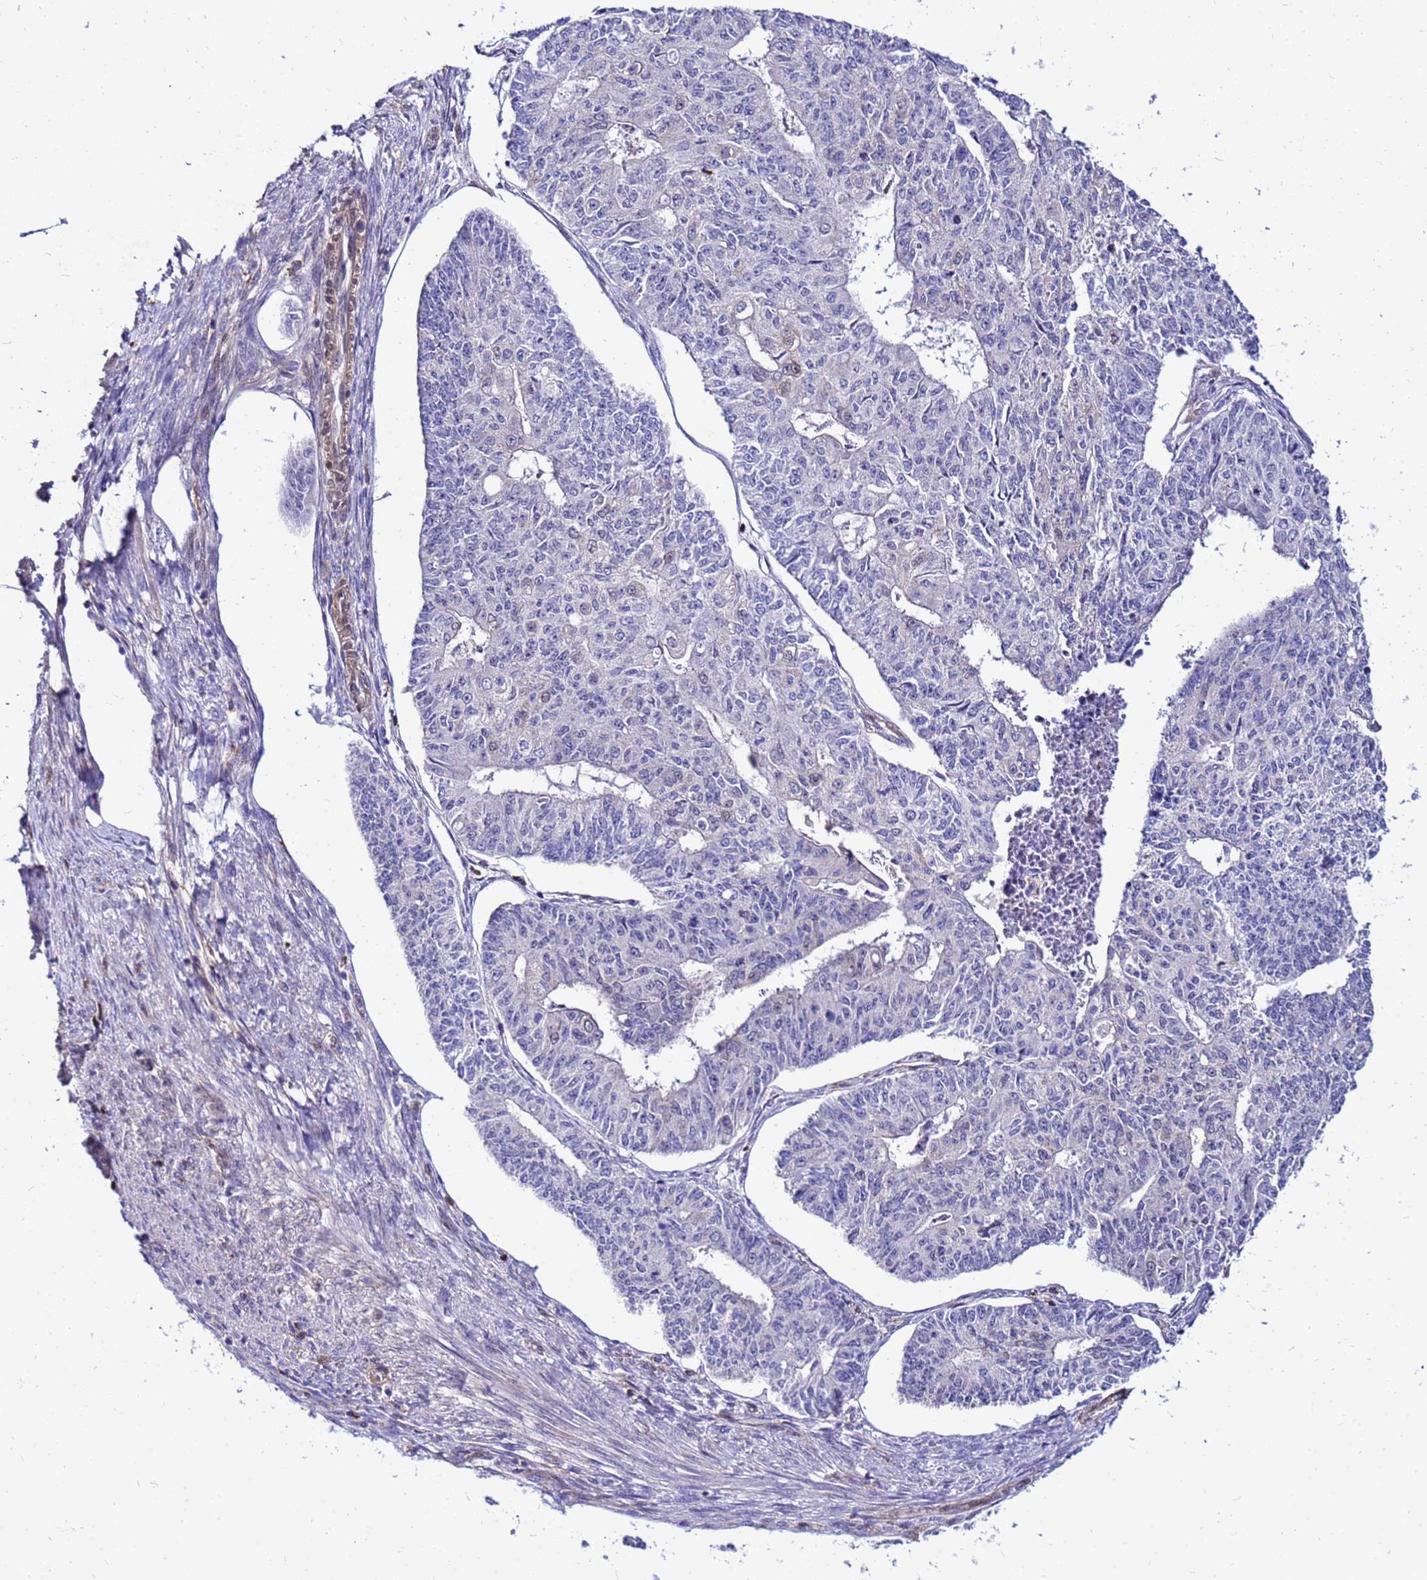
{"staining": {"intensity": "negative", "quantity": "none", "location": "none"}, "tissue": "endometrial cancer", "cell_type": "Tumor cells", "image_type": "cancer", "snomed": [{"axis": "morphology", "description": "Adenocarcinoma, NOS"}, {"axis": "topography", "description": "Endometrium"}], "caption": "The immunohistochemistry (IHC) micrograph has no significant staining in tumor cells of endometrial adenocarcinoma tissue. (DAB (3,3'-diaminobenzidine) immunohistochemistry (IHC) visualized using brightfield microscopy, high magnification).", "gene": "DBNDD2", "patient": {"sex": "female", "age": 32}}